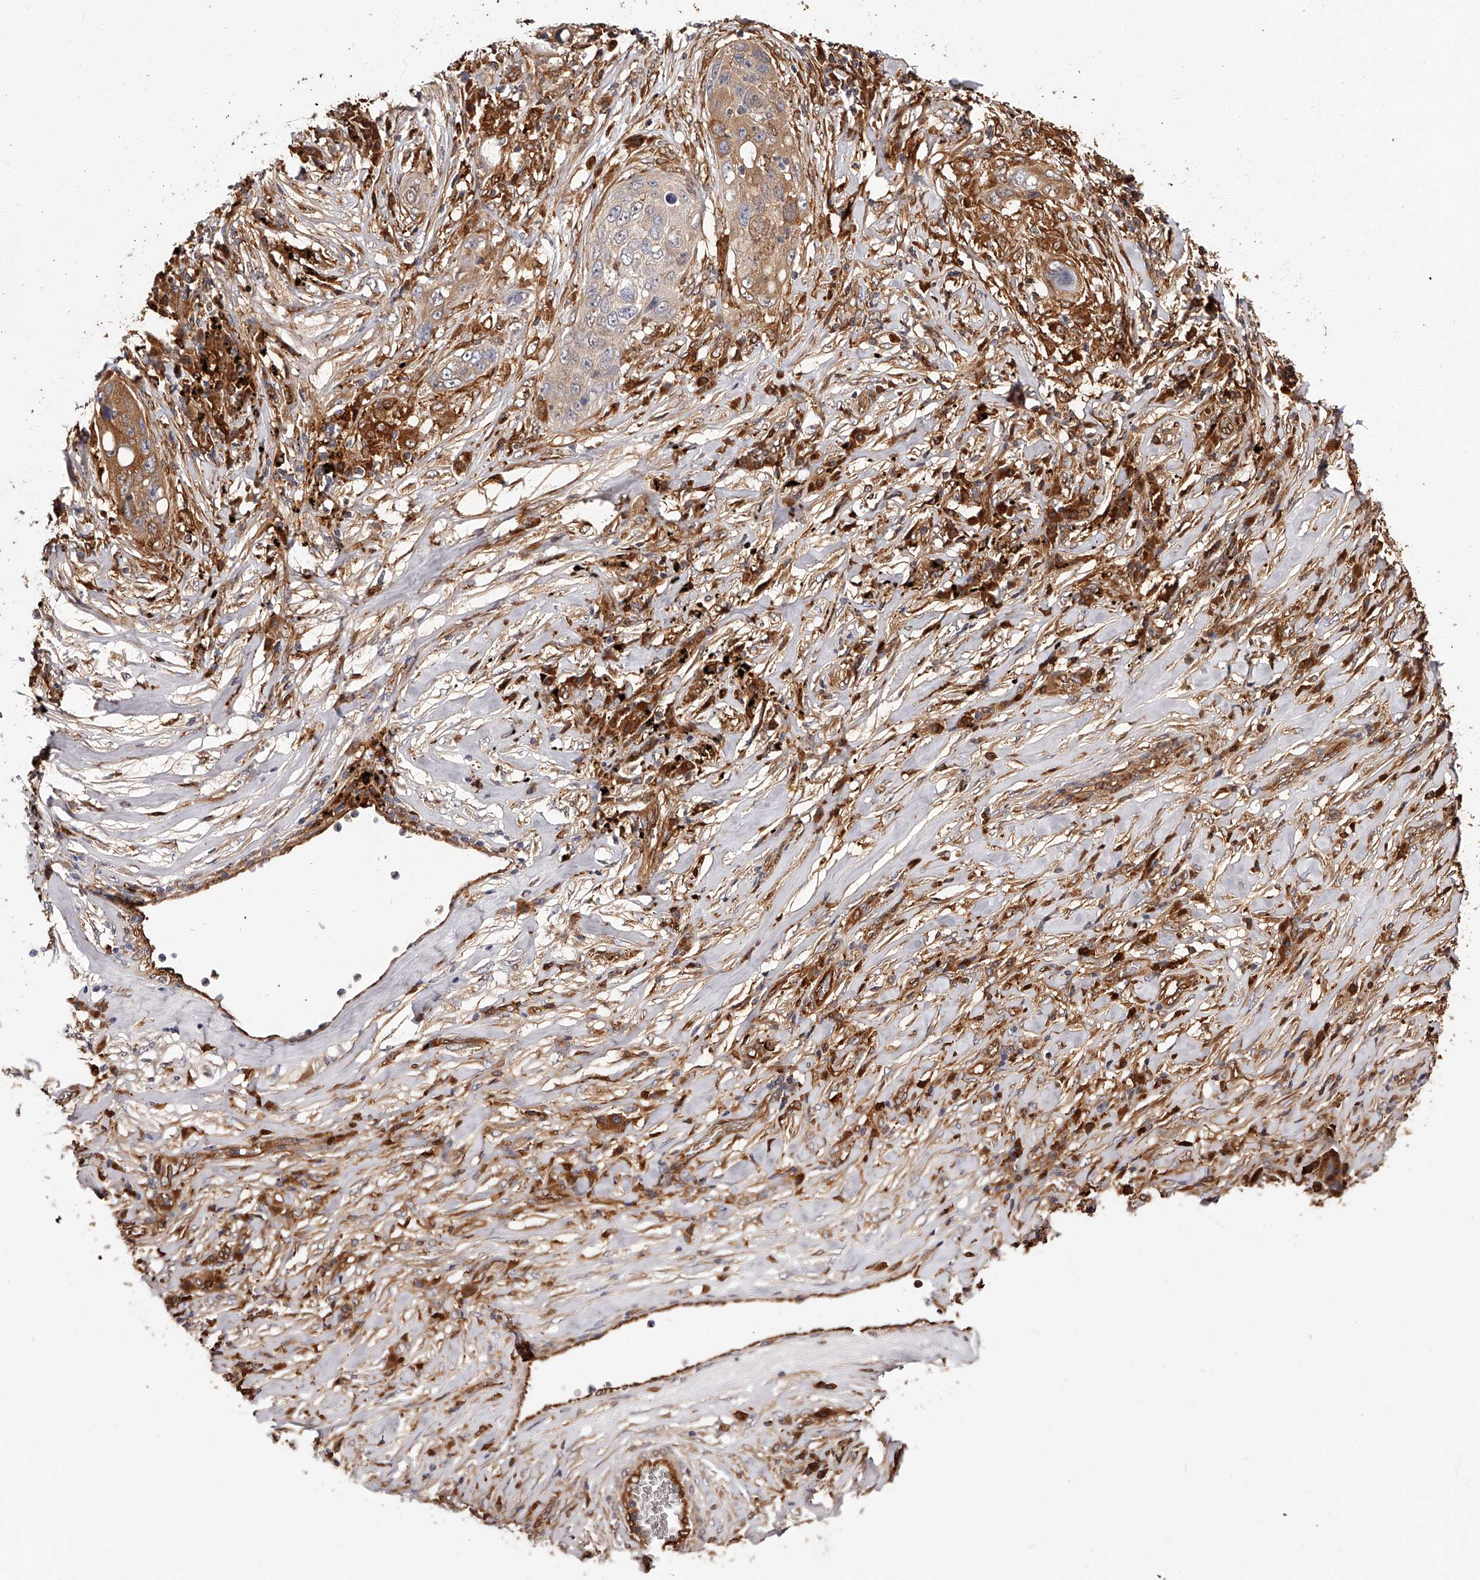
{"staining": {"intensity": "moderate", "quantity": "<25%", "location": "cytoplasmic/membranous"}, "tissue": "lung cancer", "cell_type": "Tumor cells", "image_type": "cancer", "snomed": [{"axis": "morphology", "description": "Squamous cell carcinoma, NOS"}, {"axis": "topography", "description": "Lung"}], "caption": "A brown stain shows moderate cytoplasmic/membranous staining of a protein in human lung squamous cell carcinoma tumor cells.", "gene": "LAP3", "patient": {"sex": "female", "age": 63}}